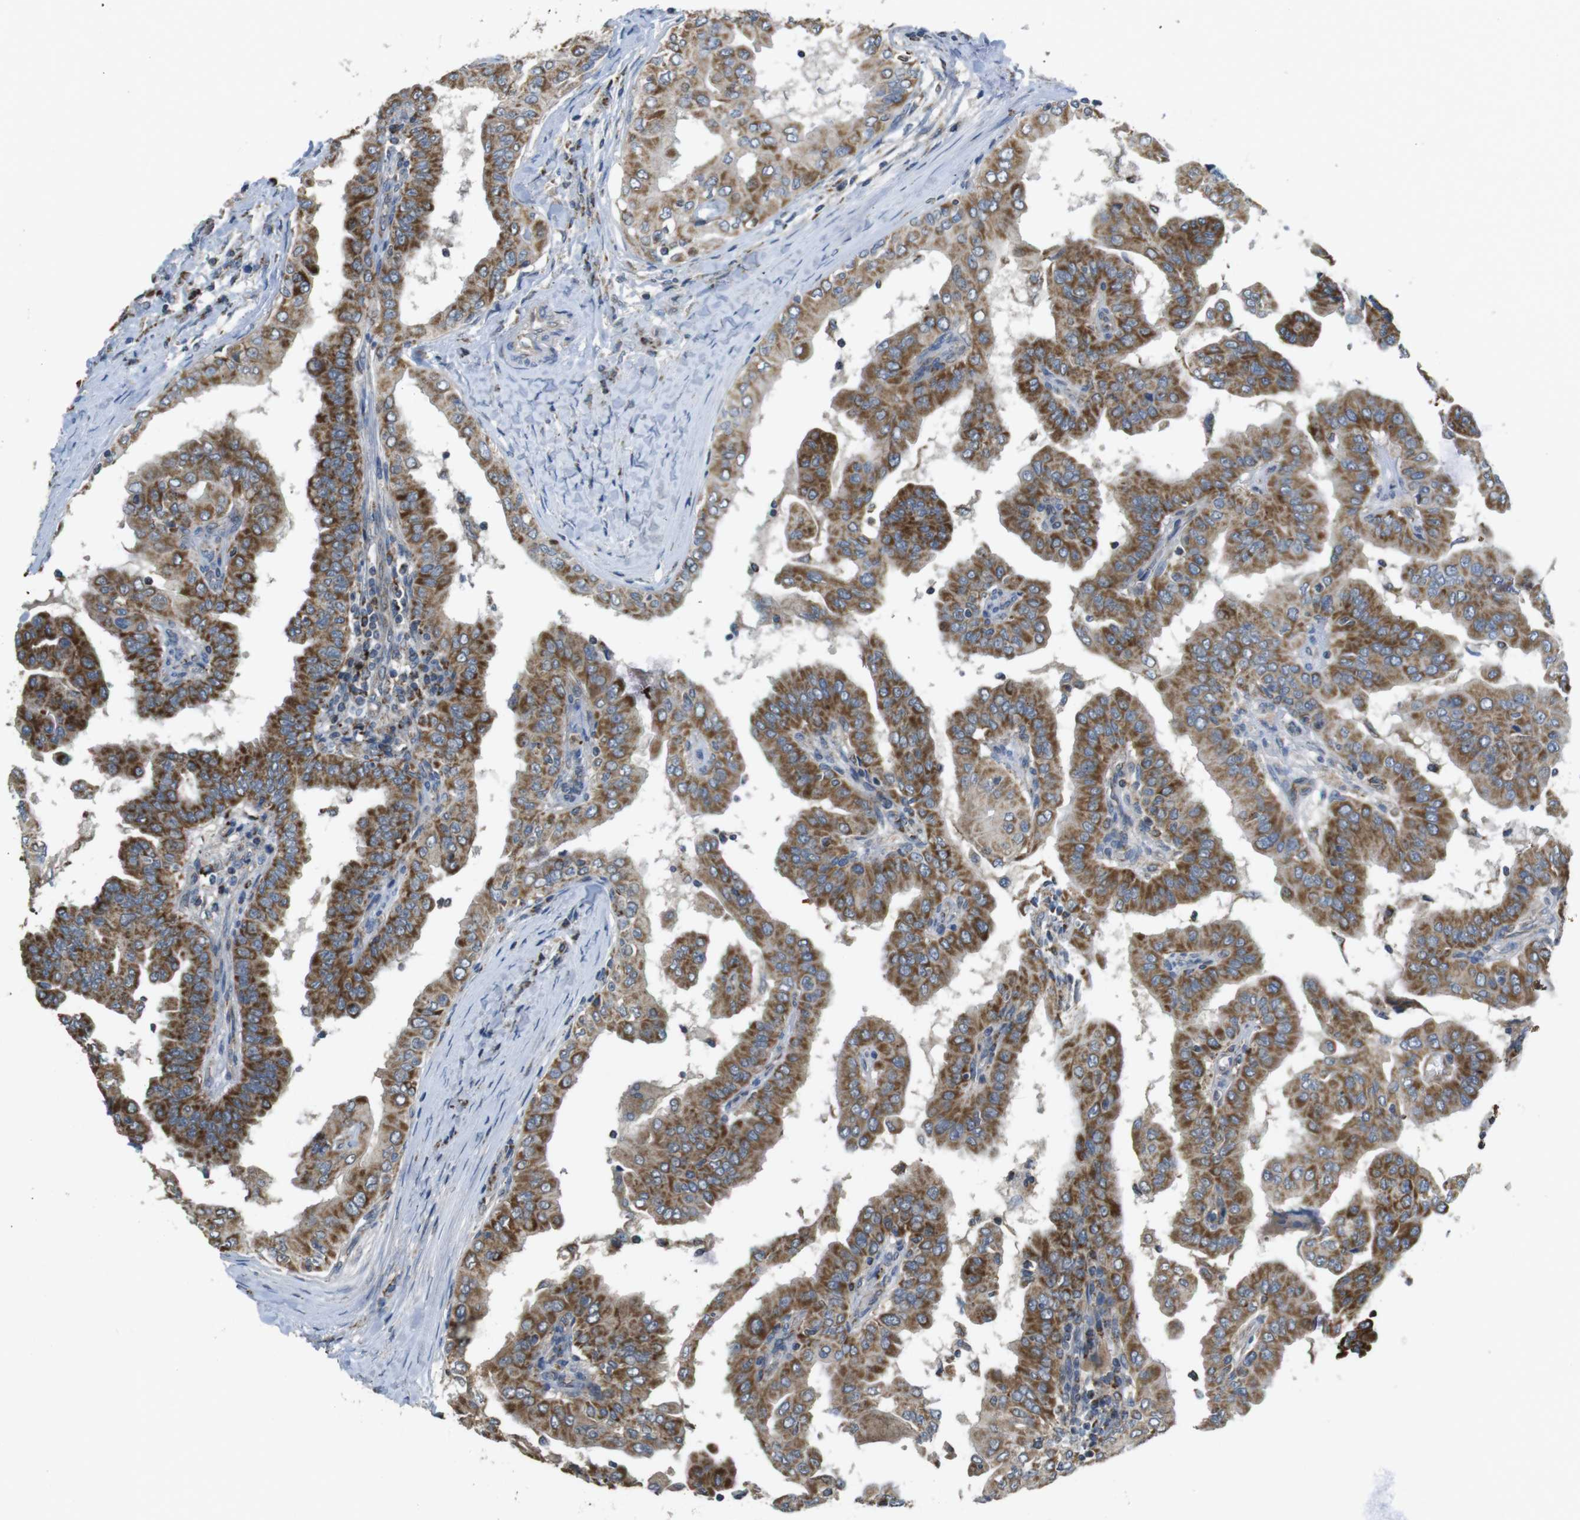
{"staining": {"intensity": "strong", "quantity": ">75%", "location": "cytoplasmic/membranous"}, "tissue": "thyroid cancer", "cell_type": "Tumor cells", "image_type": "cancer", "snomed": [{"axis": "morphology", "description": "Papillary adenocarcinoma, NOS"}, {"axis": "topography", "description": "Thyroid gland"}], "caption": "Immunohistochemical staining of human thyroid papillary adenocarcinoma exhibits high levels of strong cytoplasmic/membranous expression in about >75% of tumor cells.", "gene": "CALHM2", "patient": {"sex": "male", "age": 33}}